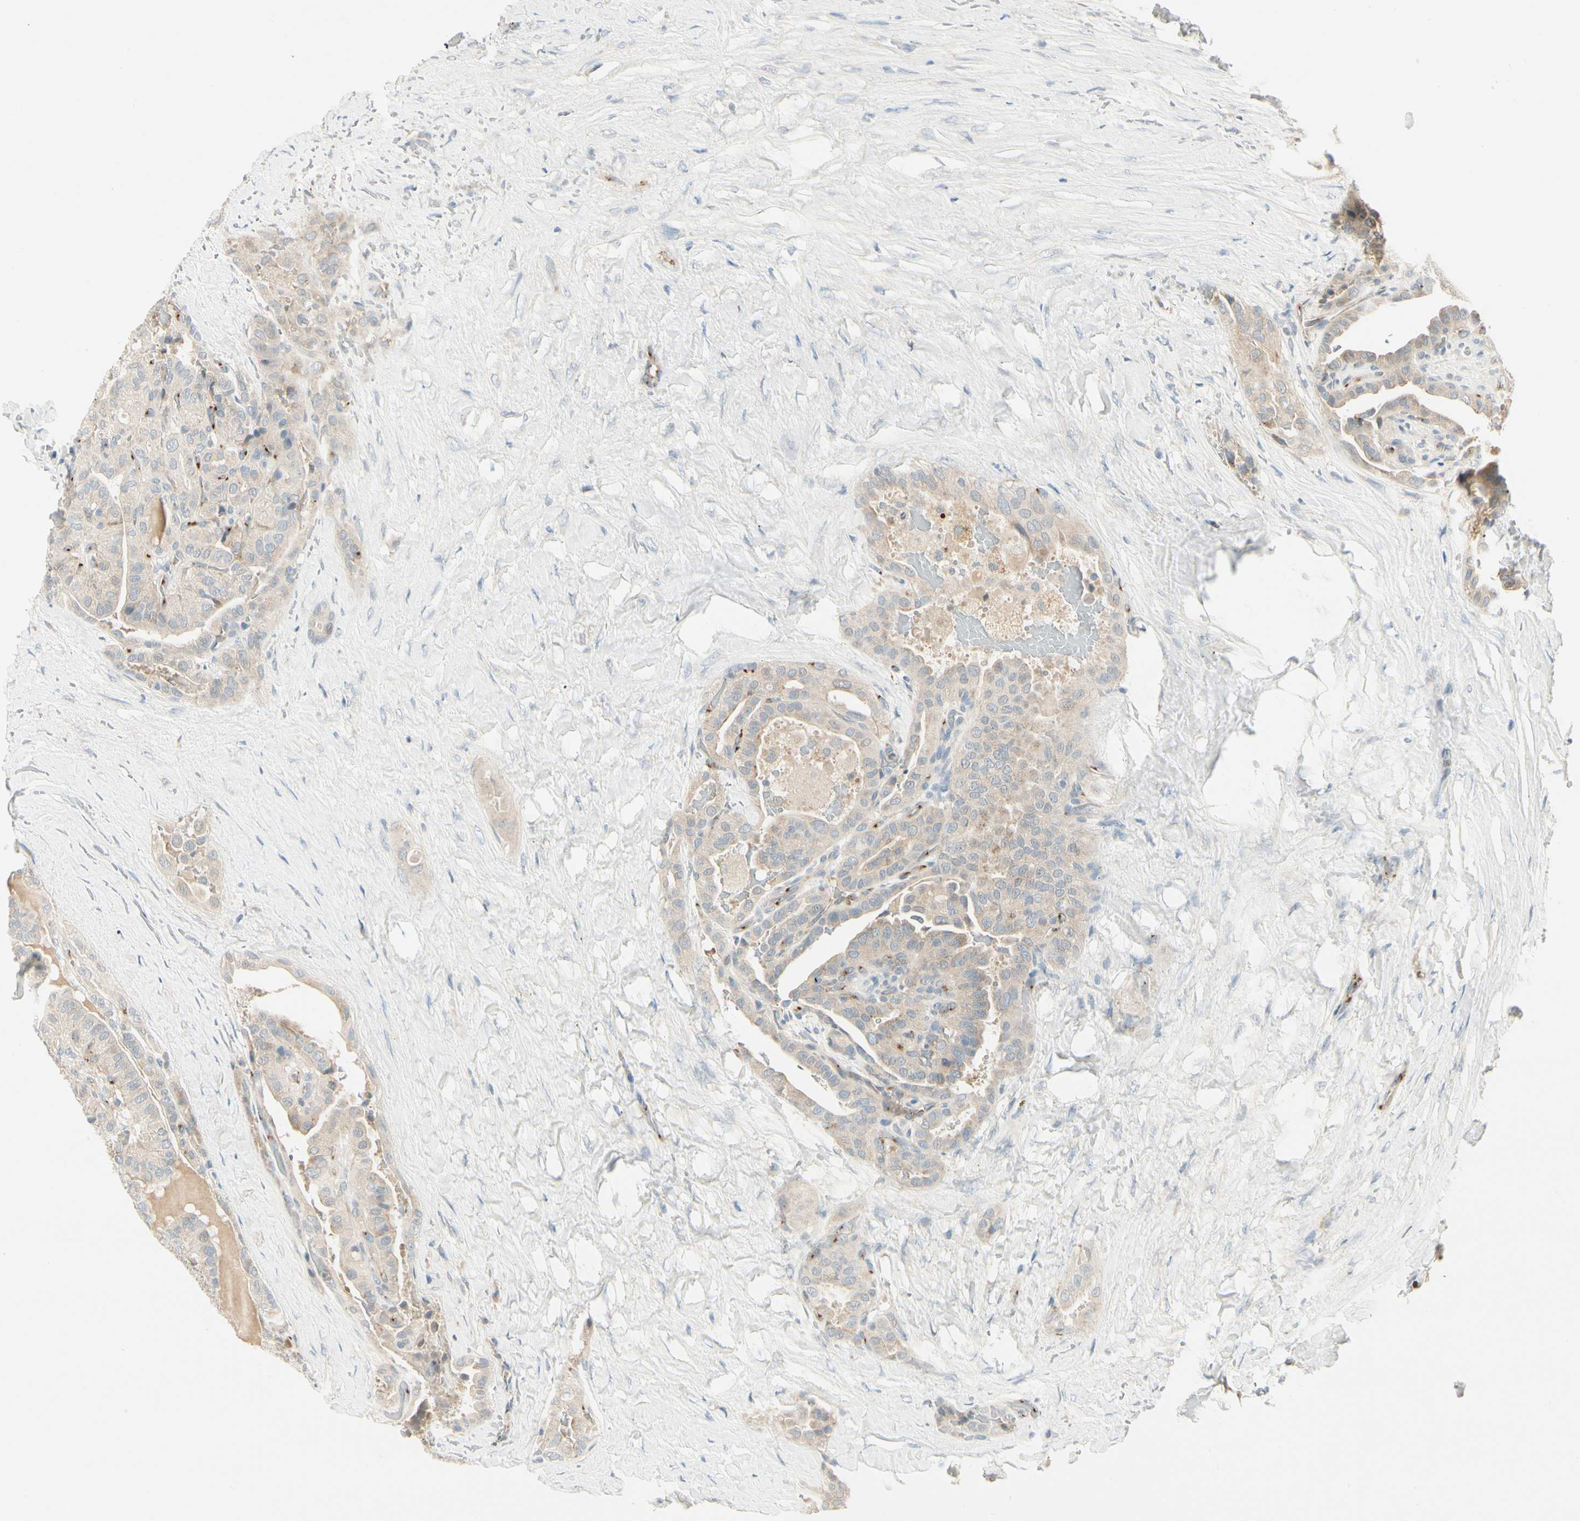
{"staining": {"intensity": "weak", "quantity": "<25%", "location": "cytoplasmic/membranous"}, "tissue": "thyroid cancer", "cell_type": "Tumor cells", "image_type": "cancer", "snomed": [{"axis": "morphology", "description": "Papillary adenocarcinoma, NOS"}, {"axis": "topography", "description": "Thyroid gland"}], "caption": "This is a histopathology image of immunohistochemistry (IHC) staining of thyroid cancer (papillary adenocarcinoma), which shows no expression in tumor cells.", "gene": "MANSC1", "patient": {"sex": "male", "age": 77}}